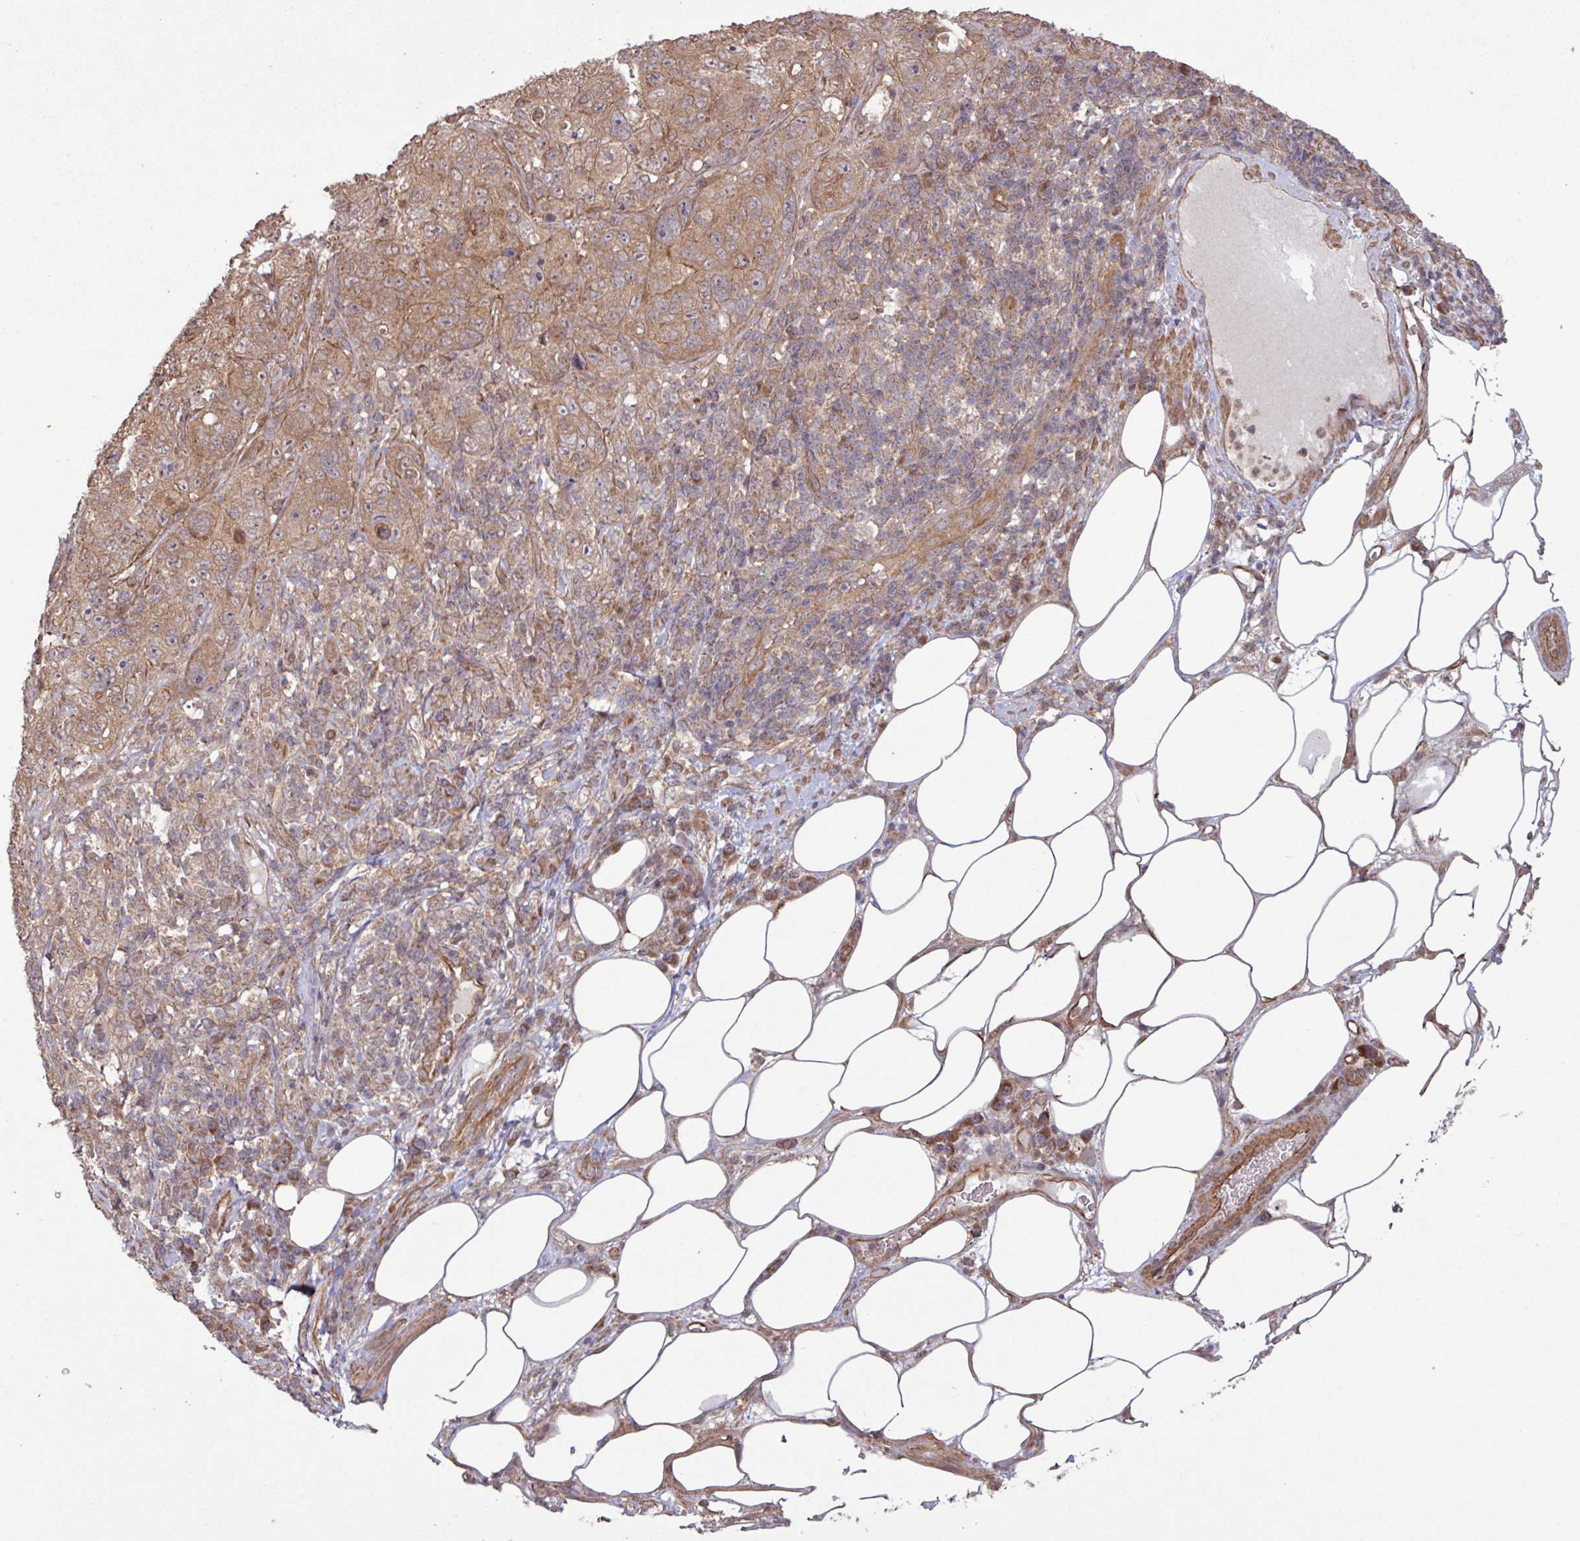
{"staining": {"intensity": "moderate", "quantity": ">75%", "location": "cytoplasmic/membranous"}, "tissue": "pancreatic cancer", "cell_type": "Tumor cells", "image_type": "cancer", "snomed": [{"axis": "morphology", "description": "Adenocarcinoma, NOS"}, {"axis": "topography", "description": "Pancreas"}], "caption": "The immunohistochemical stain labels moderate cytoplasmic/membranous staining in tumor cells of pancreatic adenocarcinoma tissue.", "gene": "TRABD2A", "patient": {"sex": "male", "age": 68}}